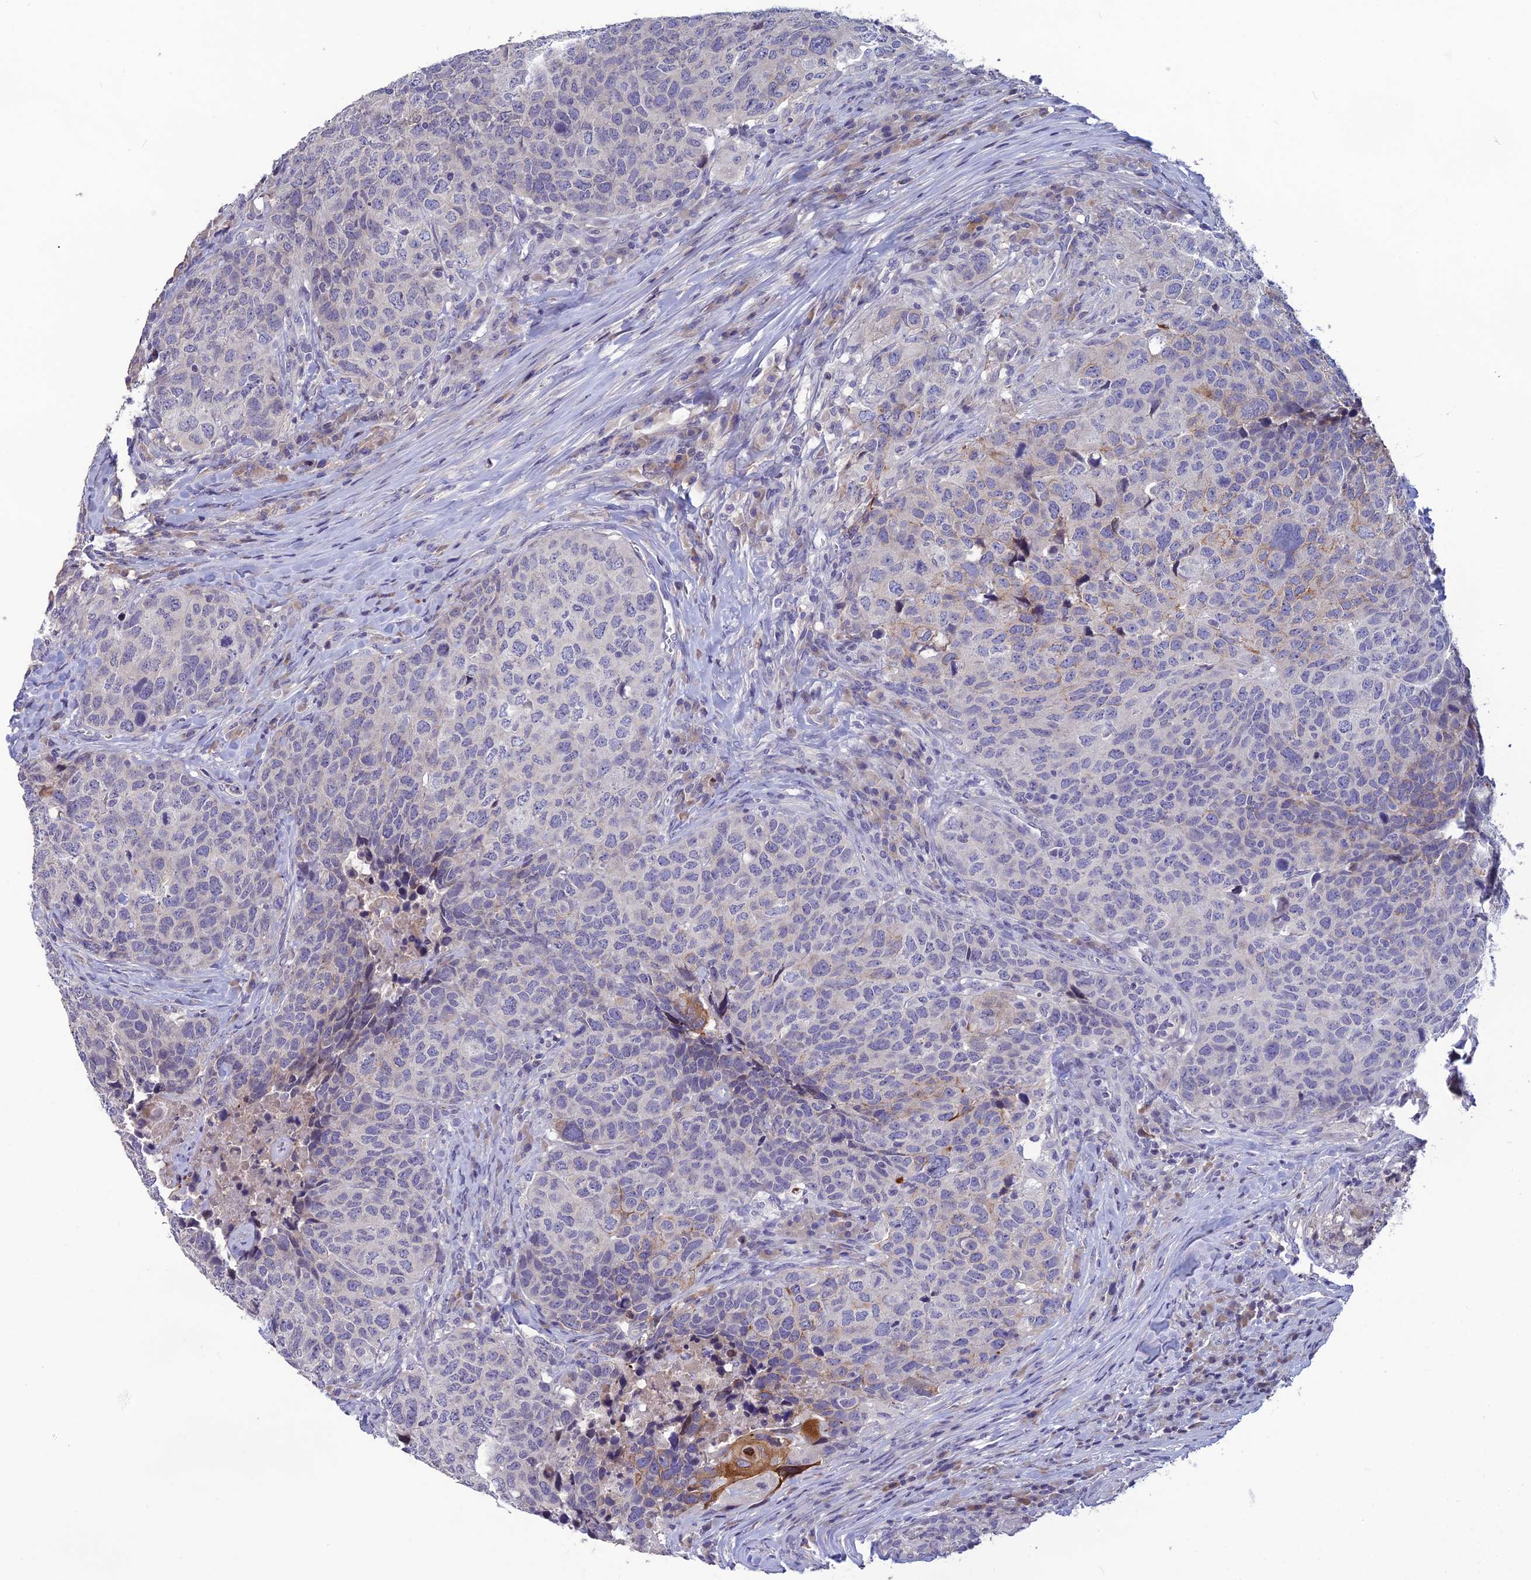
{"staining": {"intensity": "moderate", "quantity": "<25%", "location": "cytoplasmic/membranous"}, "tissue": "head and neck cancer", "cell_type": "Tumor cells", "image_type": "cancer", "snomed": [{"axis": "morphology", "description": "Squamous cell carcinoma, NOS"}, {"axis": "topography", "description": "Head-Neck"}], "caption": "Immunohistochemistry histopathology image of neoplastic tissue: head and neck cancer (squamous cell carcinoma) stained using IHC demonstrates low levels of moderate protein expression localized specifically in the cytoplasmic/membranous of tumor cells, appearing as a cytoplasmic/membranous brown color.", "gene": "TMEM134", "patient": {"sex": "male", "age": 66}}